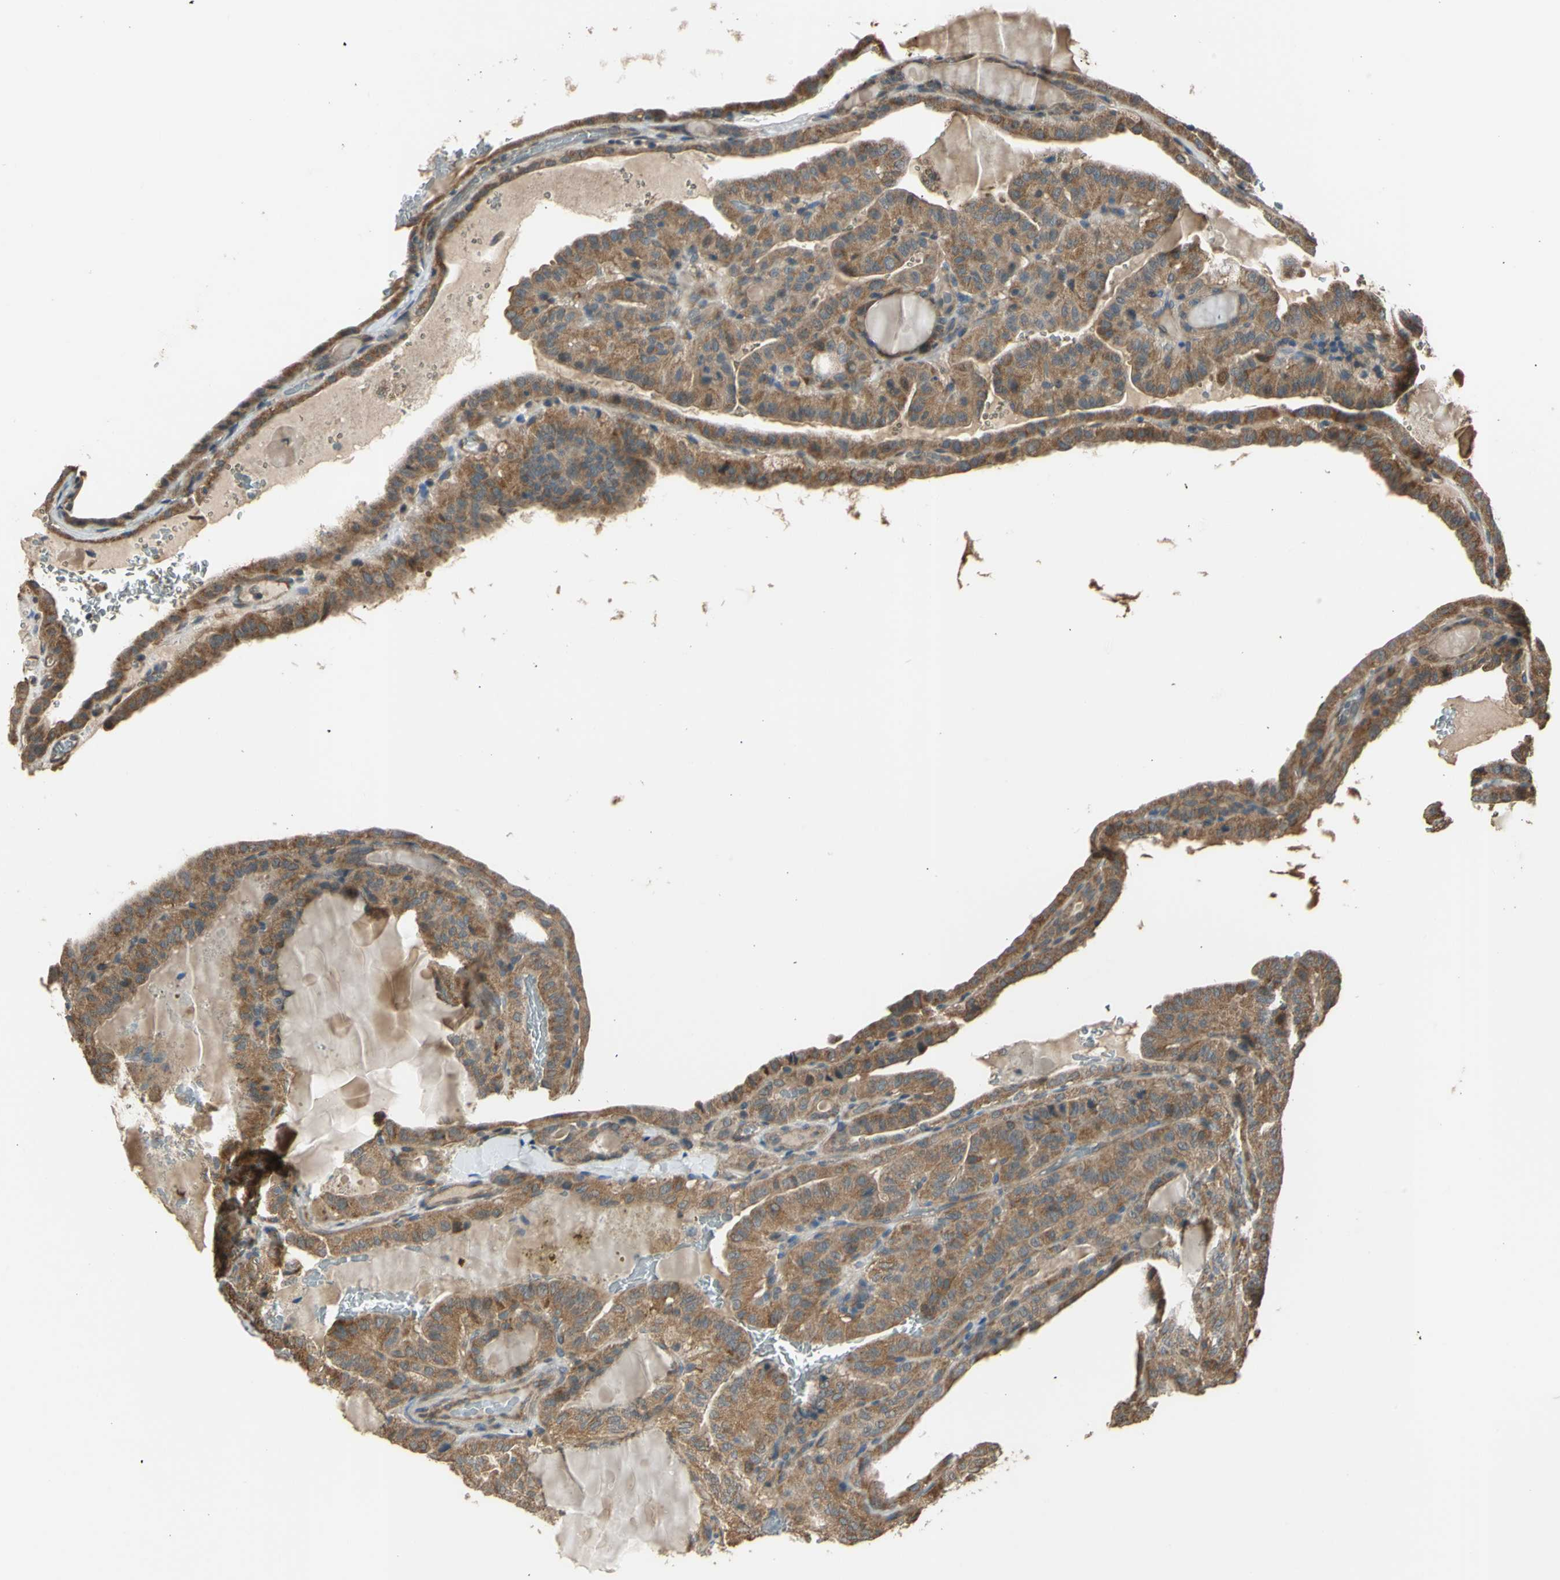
{"staining": {"intensity": "moderate", "quantity": ">75%", "location": "cytoplasmic/membranous"}, "tissue": "thyroid cancer", "cell_type": "Tumor cells", "image_type": "cancer", "snomed": [{"axis": "morphology", "description": "Papillary adenocarcinoma, NOS"}, {"axis": "topography", "description": "Thyroid gland"}], "caption": "DAB immunohistochemical staining of thyroid cancer reveals moderate cytoplasmic/membranous protein expression in approximately >75% of tumor cells.", "gene": "EFNB2", "patient": {"sex": "male", "age": 77}}